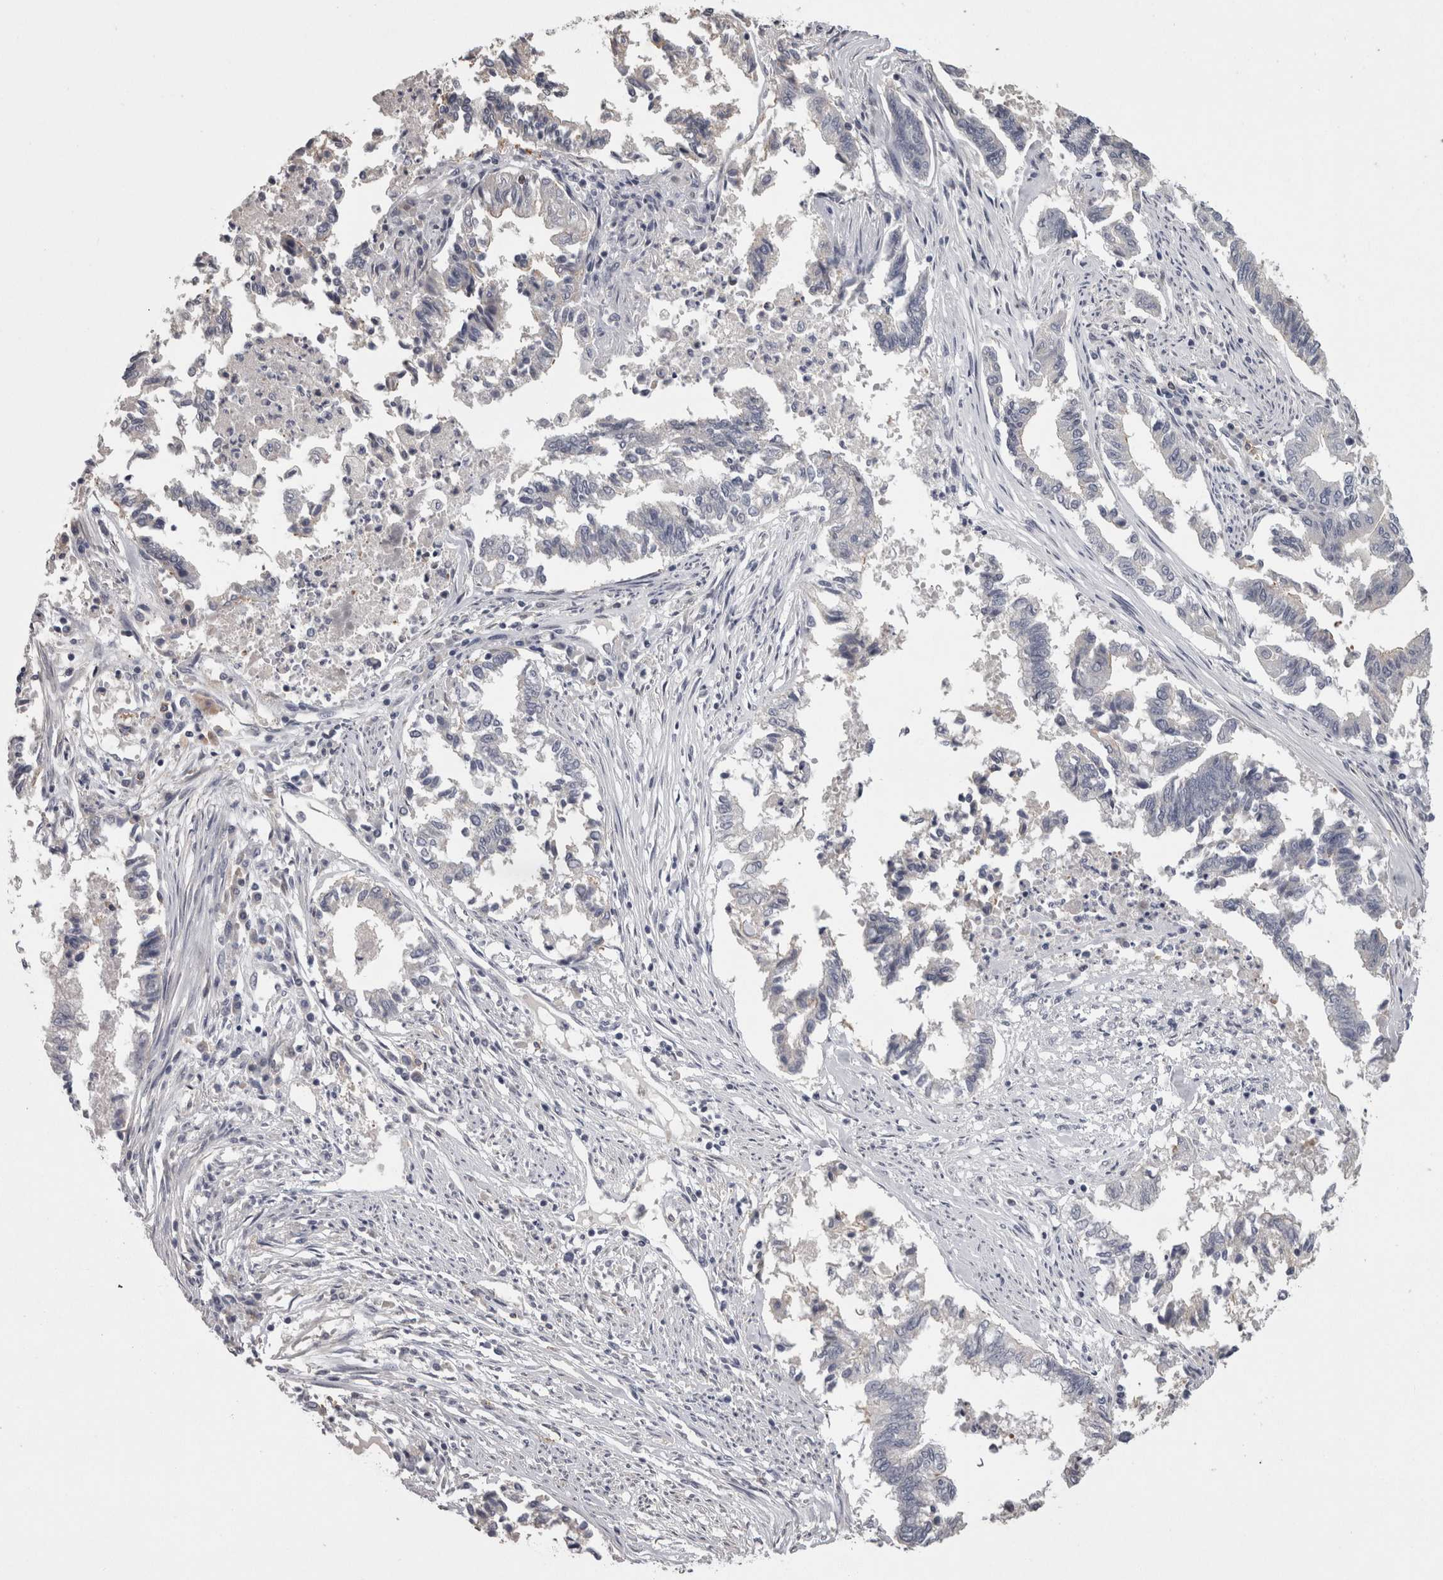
{"staining": {"intensity": "negative", "quantity": "none", "location": "none"}, "tissue": "endometrial cancer", "cell_type": "Tumor cells", "image_type": "cancer", "snomed": [{"axis": "morphology", "description": "Necrosis, NOS"}, {"axis": "morphology", "description": "Adenocarcinoma, NOS"}, {"axis": "topography", "description": "Endometrium"}], "caption": "High magnification brightfield microscopy of endometrial adenocarcinoma stained with DAB (3,3'-diaminobenzidine) (brown) and counterstained with hematoxylin (blue): tumor cells show no significant staining.", "gene": "PON3", "patient": {"sex": "female", "age": 79}}